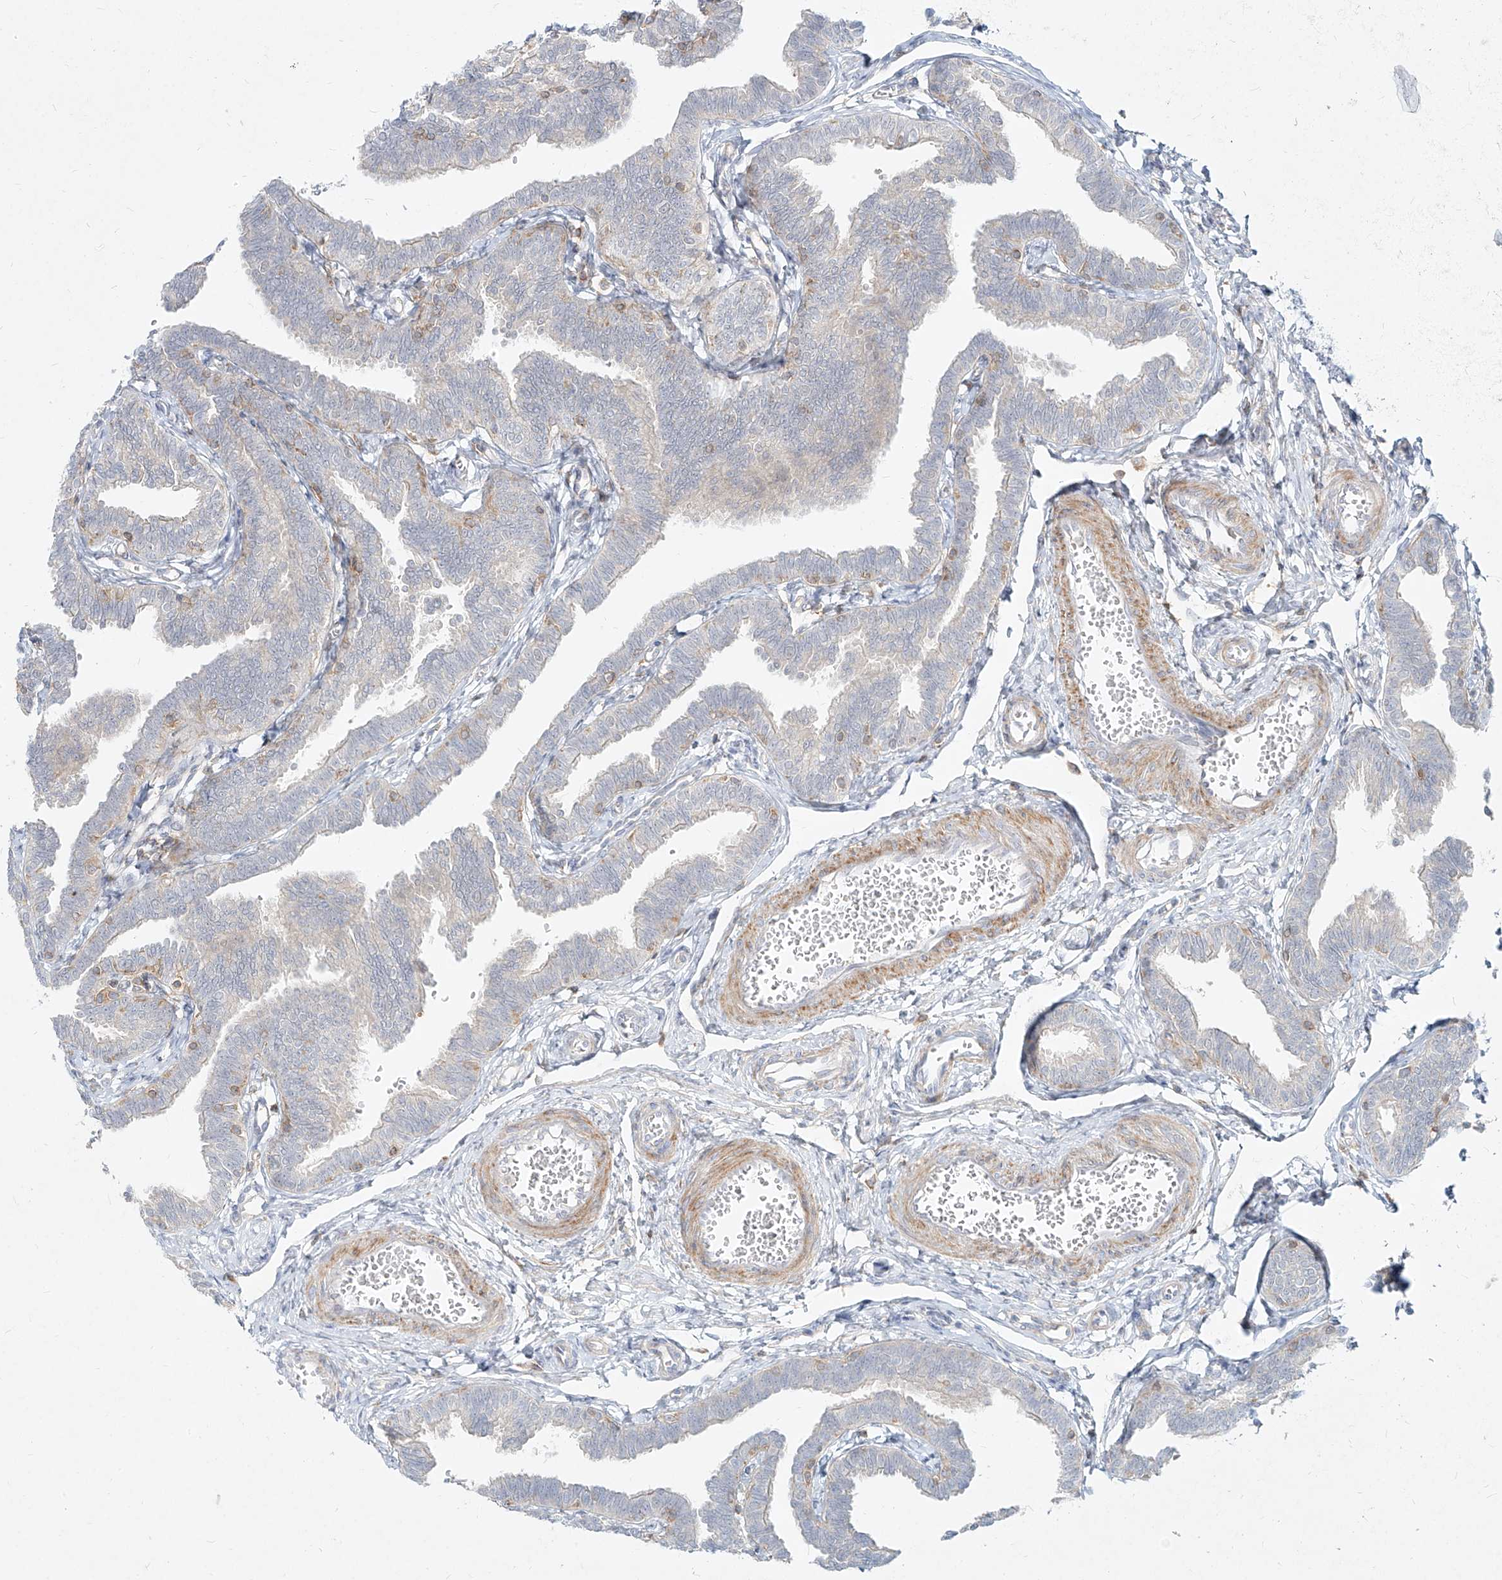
{"staining": {"intensity": "weak", "quantity": "<25%", "location": "cytoplasmic/membranous"}, "tissue": "fallopian tube", "cell_type": "Glandular cells", "image_type": "normal", "snomed": [{"axis": "morphology", "description": "Normal tissue, NOS"}, {"axis": "topography", "description": "Fallopian tube"}, {"axis": "topography", "description": "Ovary"}], "caption": "The micrograph reveals no staining of glandular cells in benign fallopian tube. The staining is performed using DAB (3,3'-diaminobenzidine) brown chromogen with nuclei counter-stained in using hematoxylin.", "gene": "SLC2A12", "patient": {"sex": "female", "age": 23}}